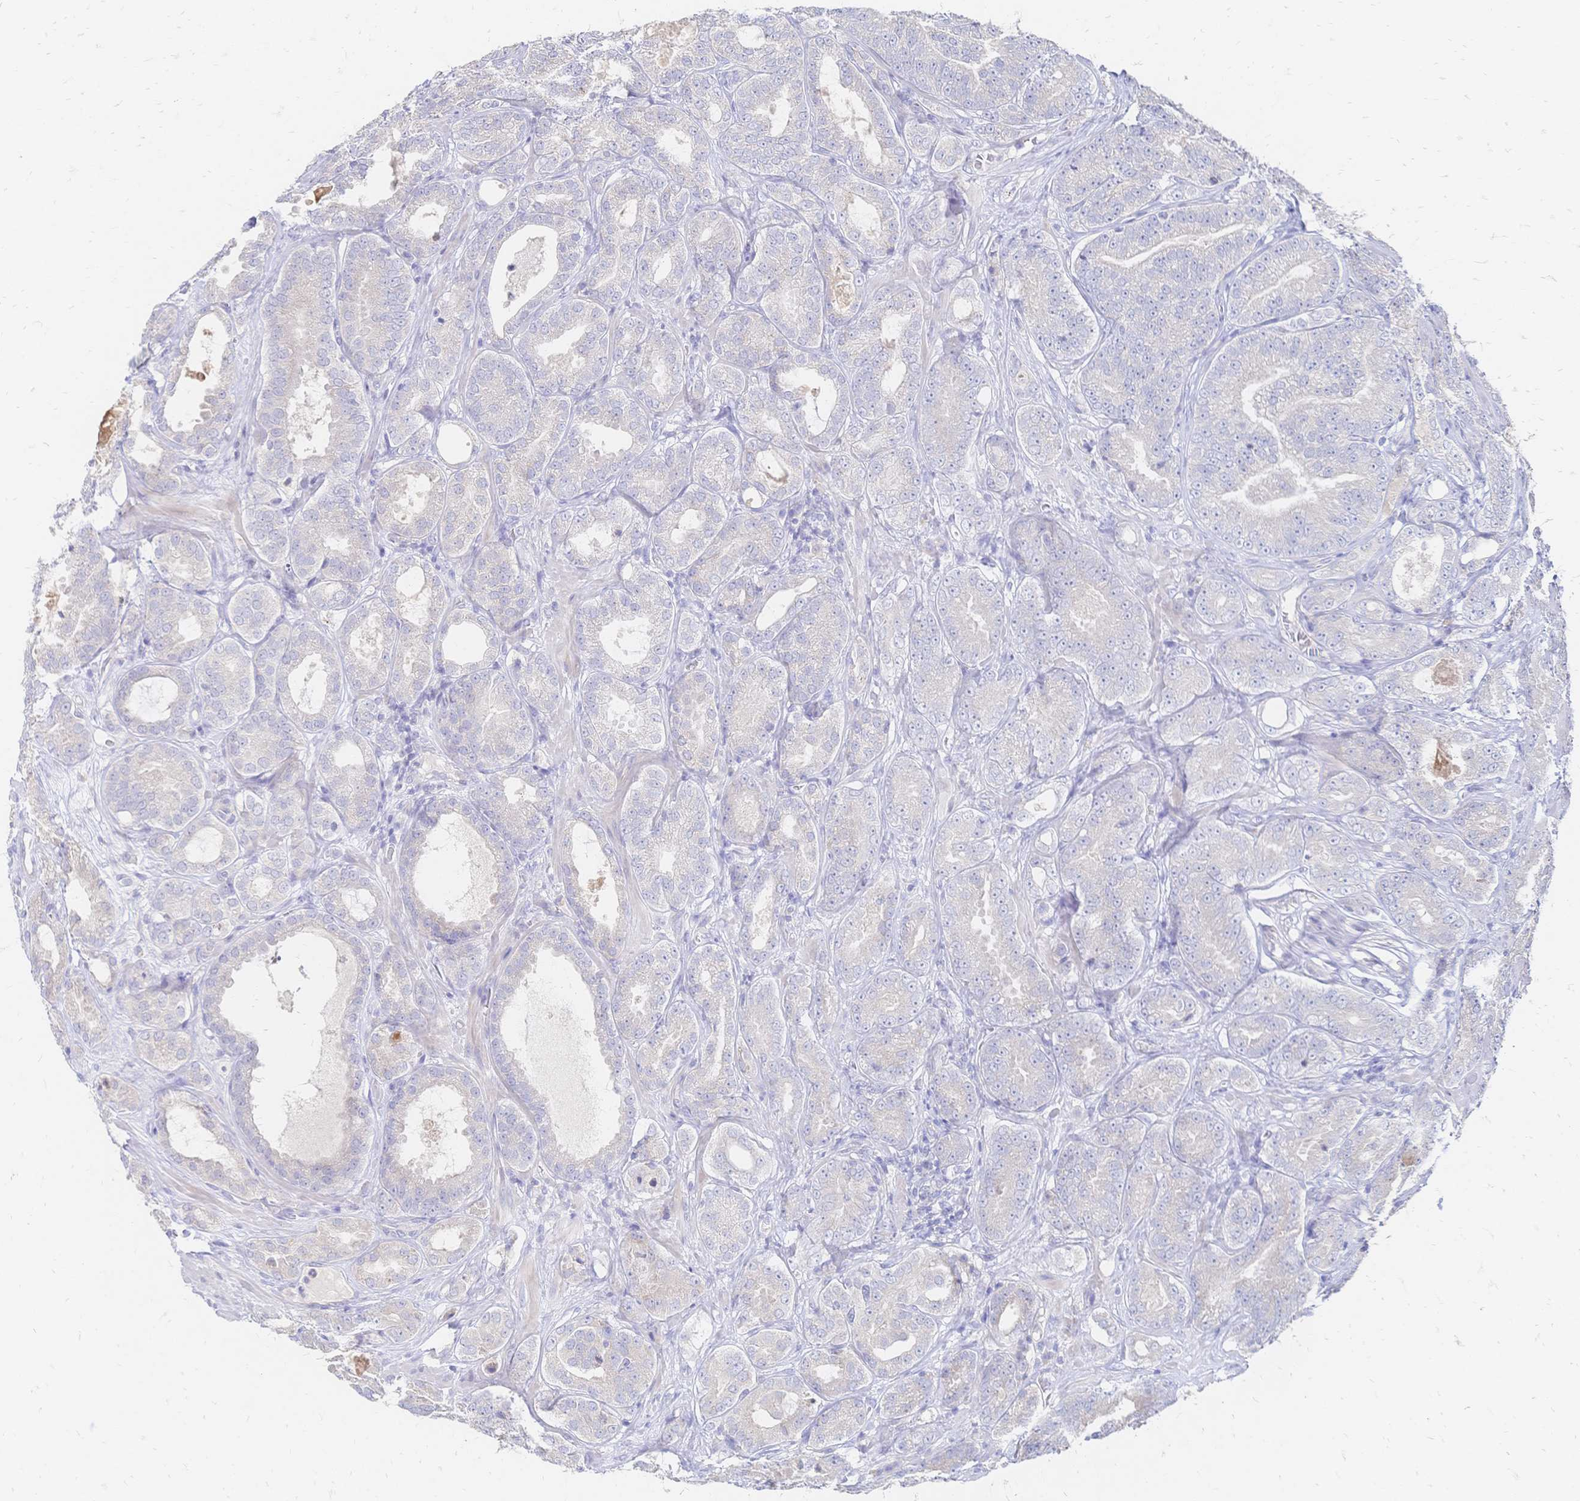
{"staining": {"intensity": "negative", "quantity": "none", "location": "none"}, "tissue": "prostate cancer", "cell_type": "Tumor cells", "image_type": "cancer", "snomed": [{"axis": "morphology", "description": "Adenocarcinoma, High grade"}, {"axis": "topography", "description": "Prostate"}], "caption": "IHC photomicrograph of neoplastic tissue: prostate cancer stained with DAB (3,3'-diaminobenzidine) reveals no significant protein positivity in tumor cells. (Stains: DAB (3,3'-diaminobenzidine) IHC with hematoxylin counter stain, Microscopy: brightfield microscopy at high magnification).", "gene": "VWC2L", "patient": {"sex": "male", "age": 64}}